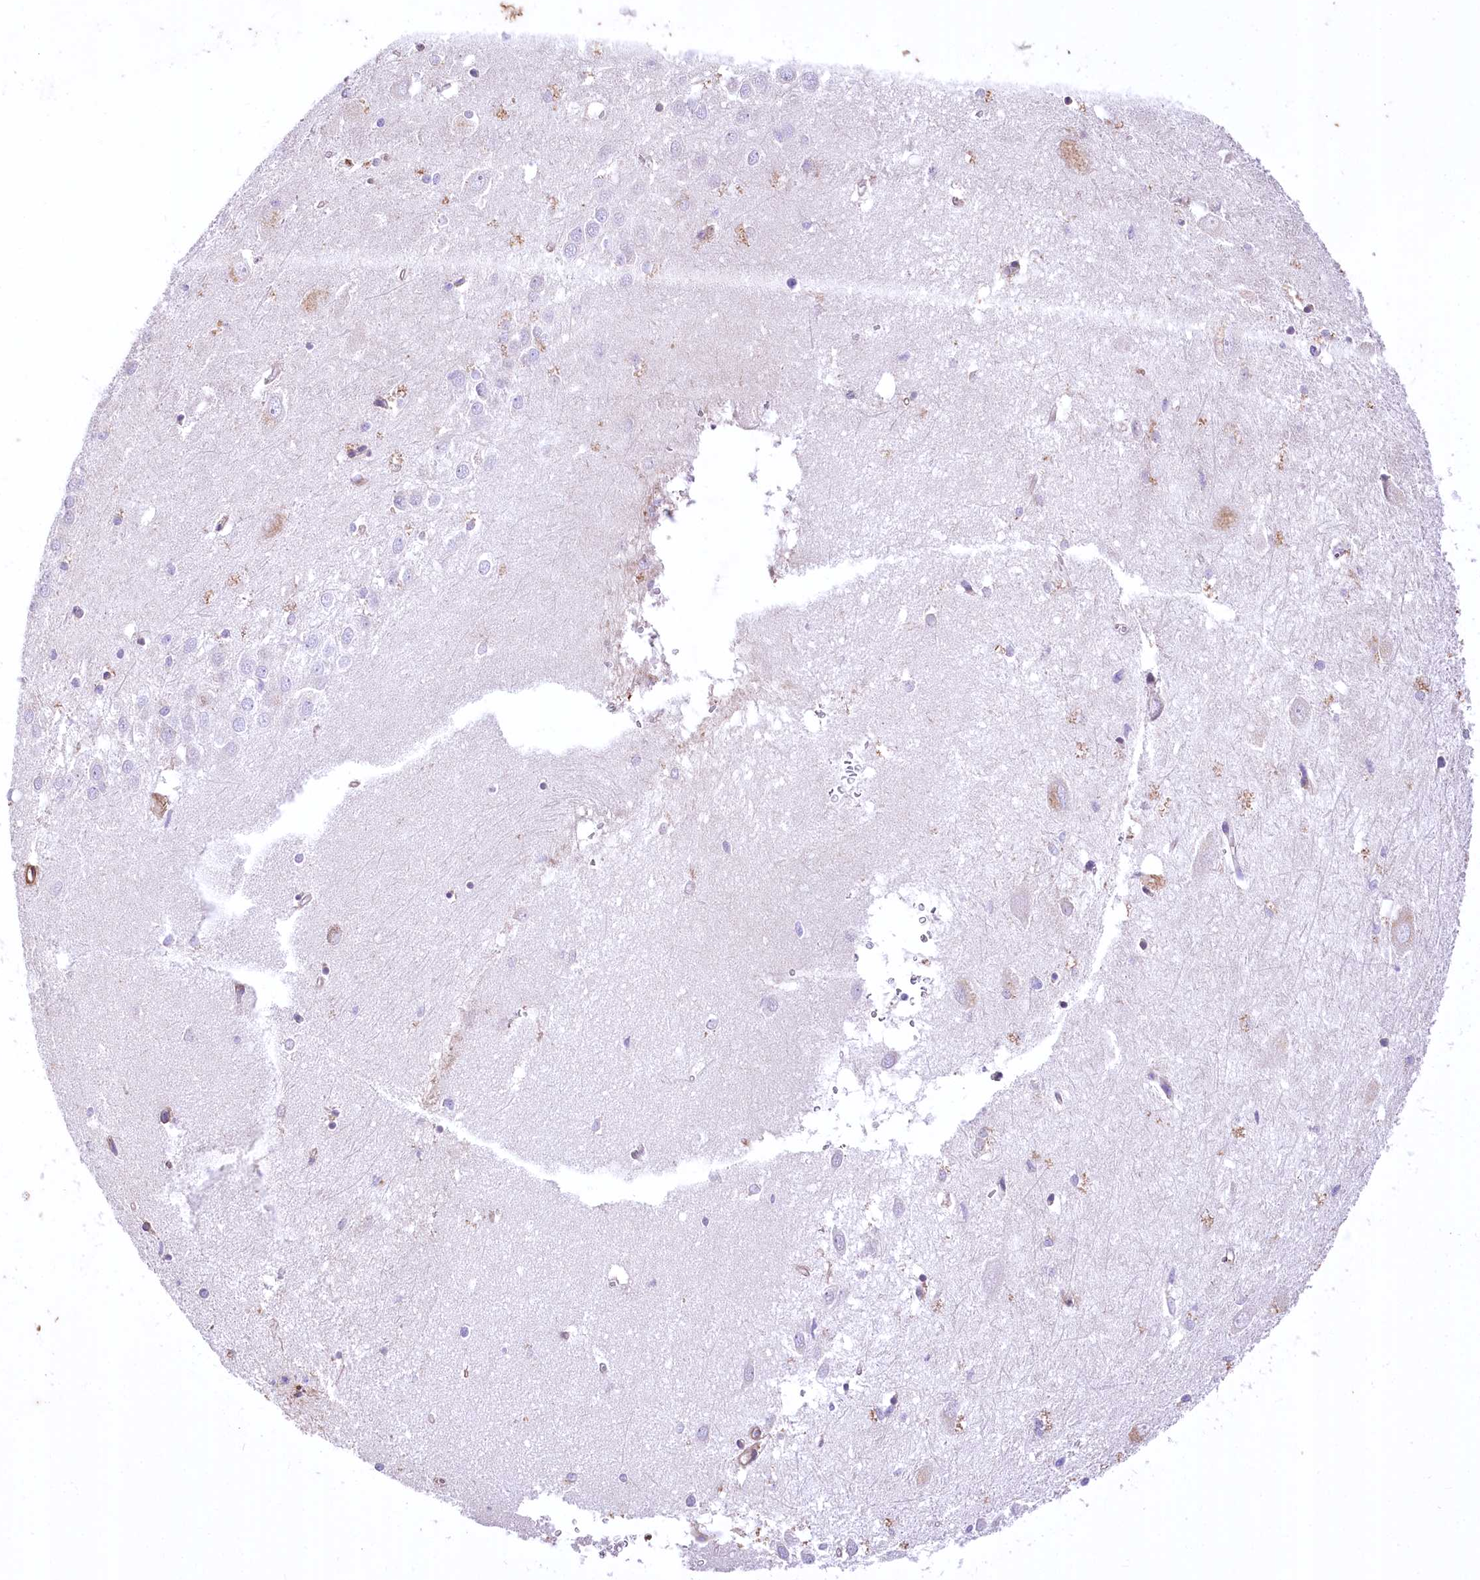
{"staining": {"intensity": "negative", "quantity": "none", "location": "none"}, "tissue": "hippocampus", "cell_type": "Glial cells", "image_type": "normal", "snomed": [{"axis": "morphology", "description": "Normal tissue, NOS"}, {"axis": "topography", "description": "Hippocampus"}], "caption": "This micrograph is of normal hippocampus stained with immunohistochemistry to label a protein in brown with the nuclei are counter-stained blue. There is no positivity in glial cells.", "gene": "RDH16", "patient": {"sex": "female", "age": 64}}